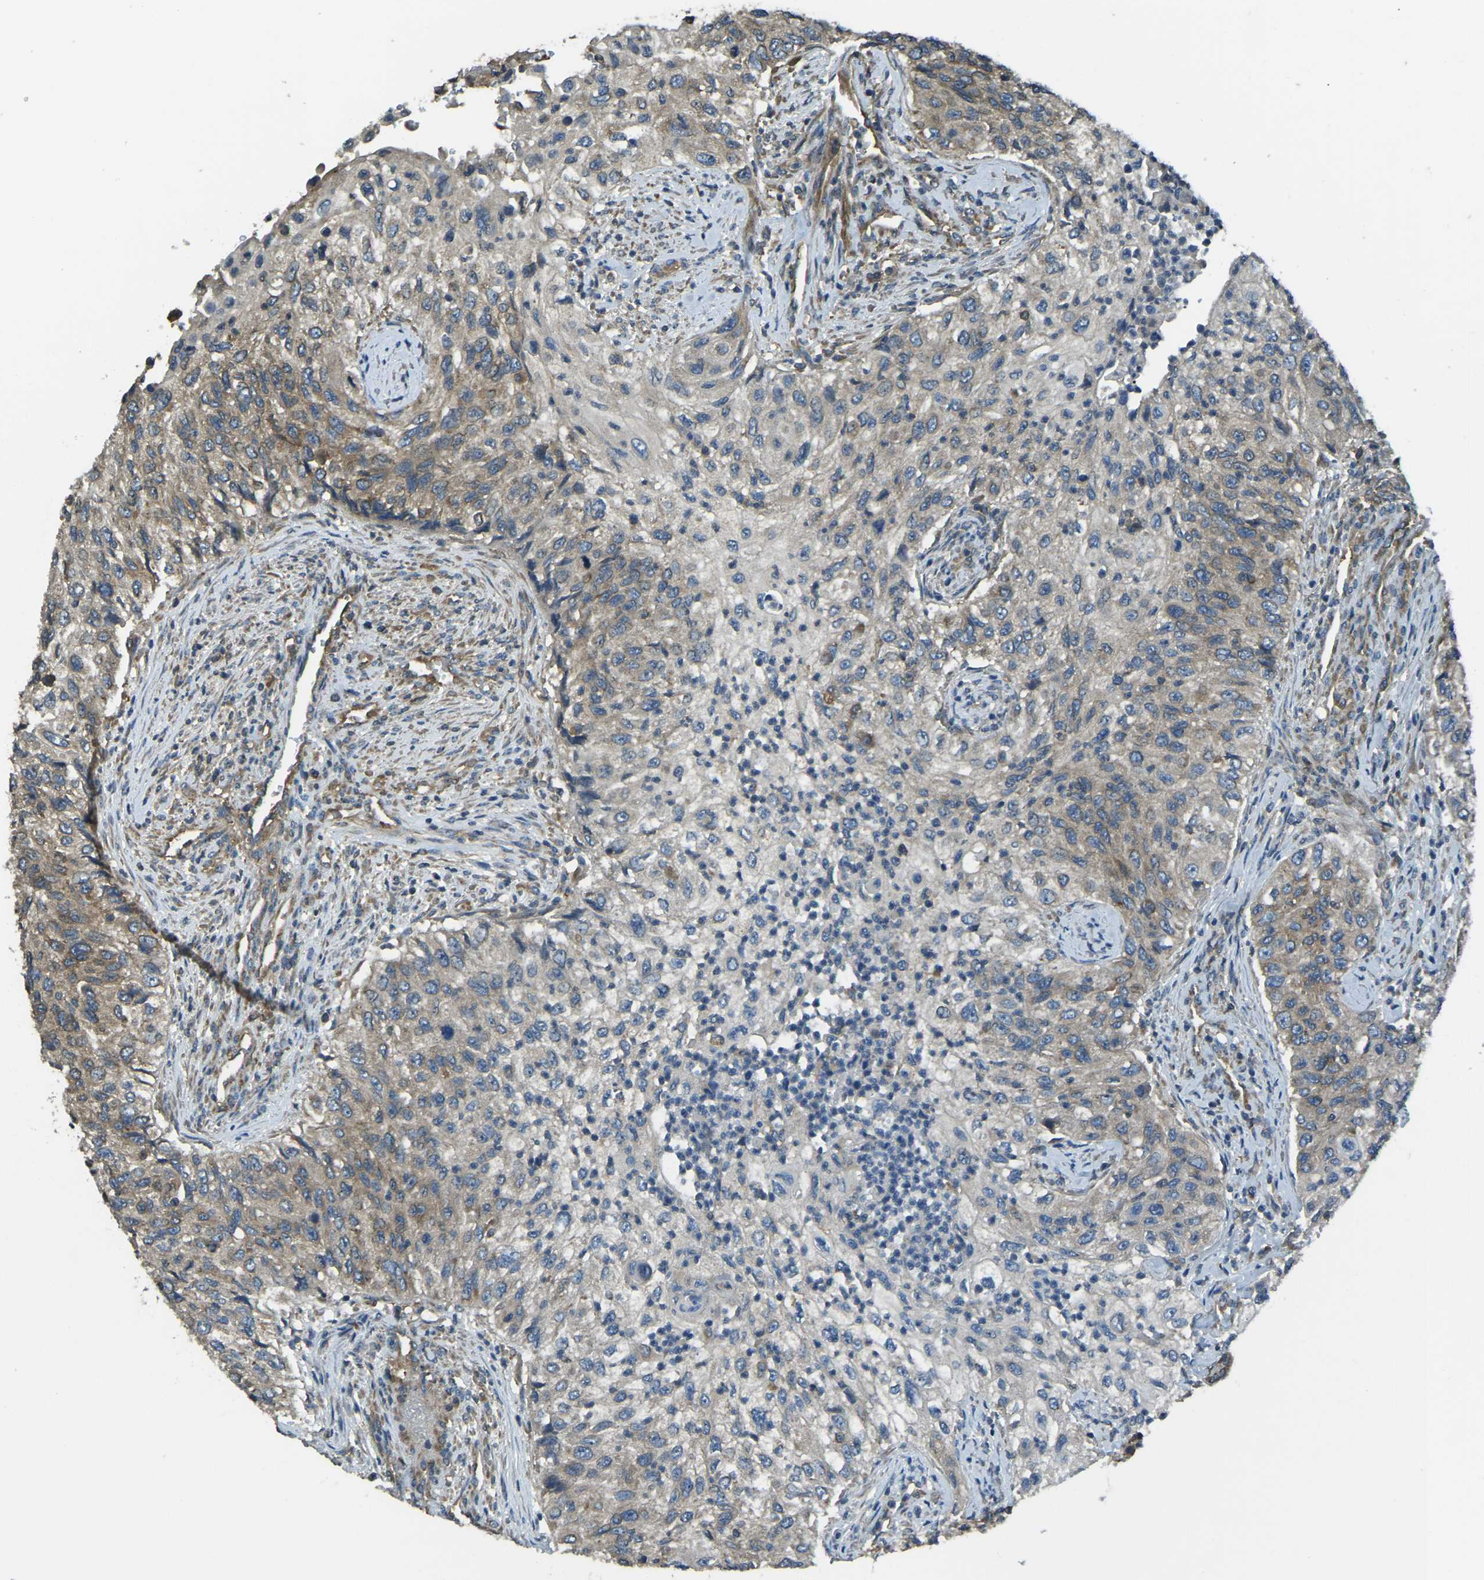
{"staining": {"intensity": "moderate", "quantity": "25%-75%", "location": "cytoplasmic/membranous"}, "tissue": "urothelial cancer", "cell_type": "Tumor cells", "image_type": "cancer", "snomed": [{"axis": "morphology", "description": "Urothelial carcinoma, High grade"}, {"axis": "topography", "description": "Urinary bladder"}], "caption": "Urothelial carcinoma (high-grade) stained with DAB (3,3'-diaminobenzidine) immunohistochemistry displays medium levels of moderate cytoplasmic/membranous positivity in approximately 25%-75% of tumor cells.", "gene": "AIMP1", "patient": {"sex": "female", "age": 60}}